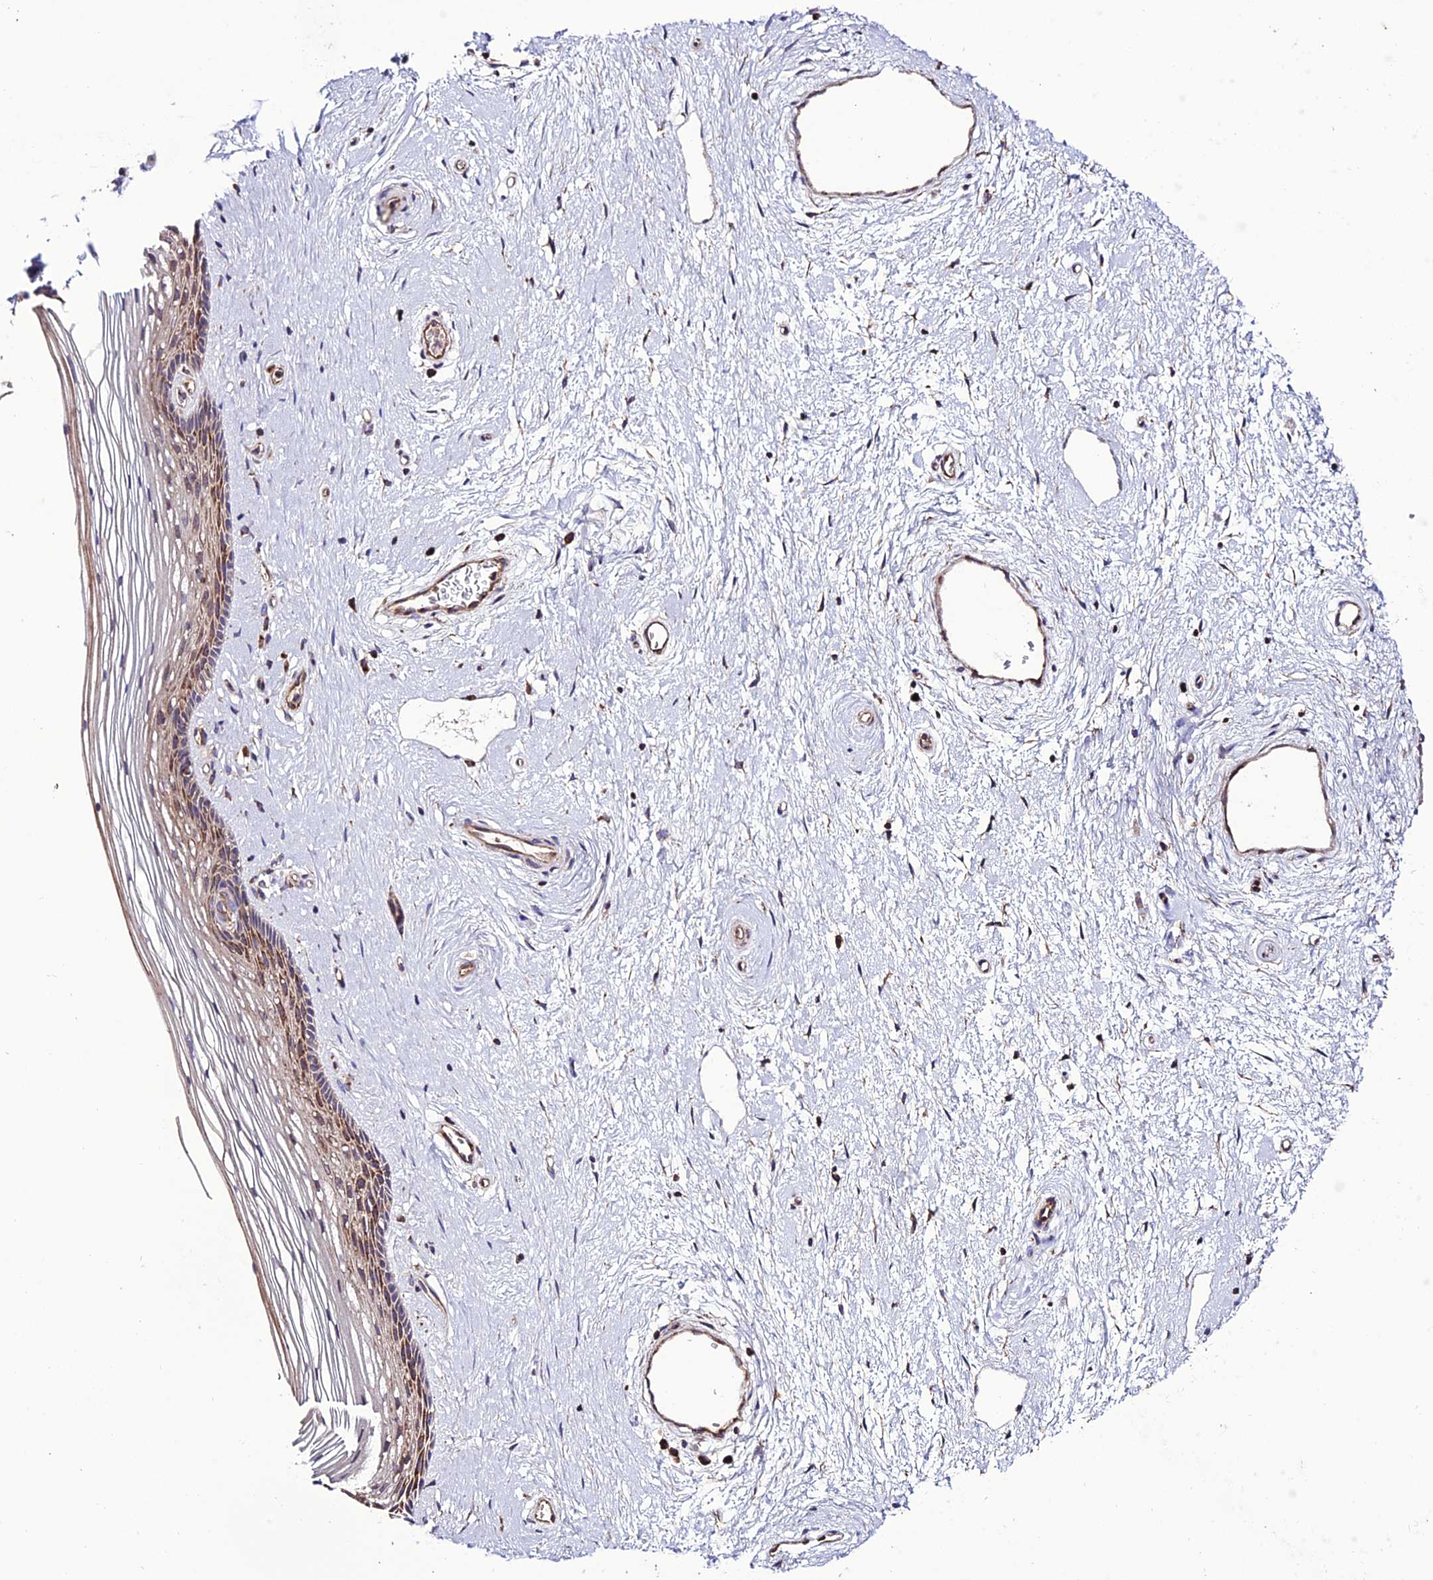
{"staining": {"intensity": "moderate", "quantity": "25%-75%", "location": "cytoplasmic/membranous"}, "tissue": "vagina", "cell_type": "Squamous epithelial cells", "image_type": "normal", "snomed": [{"axis": "morphology", "description": "Normal tissue, NOS"}, {"axis": "topography", "description": "Vagina"}], "caption": "A medium amount of moderate cytoplasmic/membranous positivity is present in approximately 25%-75% of squamous epithelial cells in normal vagina. Using DAB (brown) and hematoxylin (blue) stains, captured at high magnification using brightfield microscopy.", "gene": "MRPS9", "patient": {"sex": "female", "age": 46}}